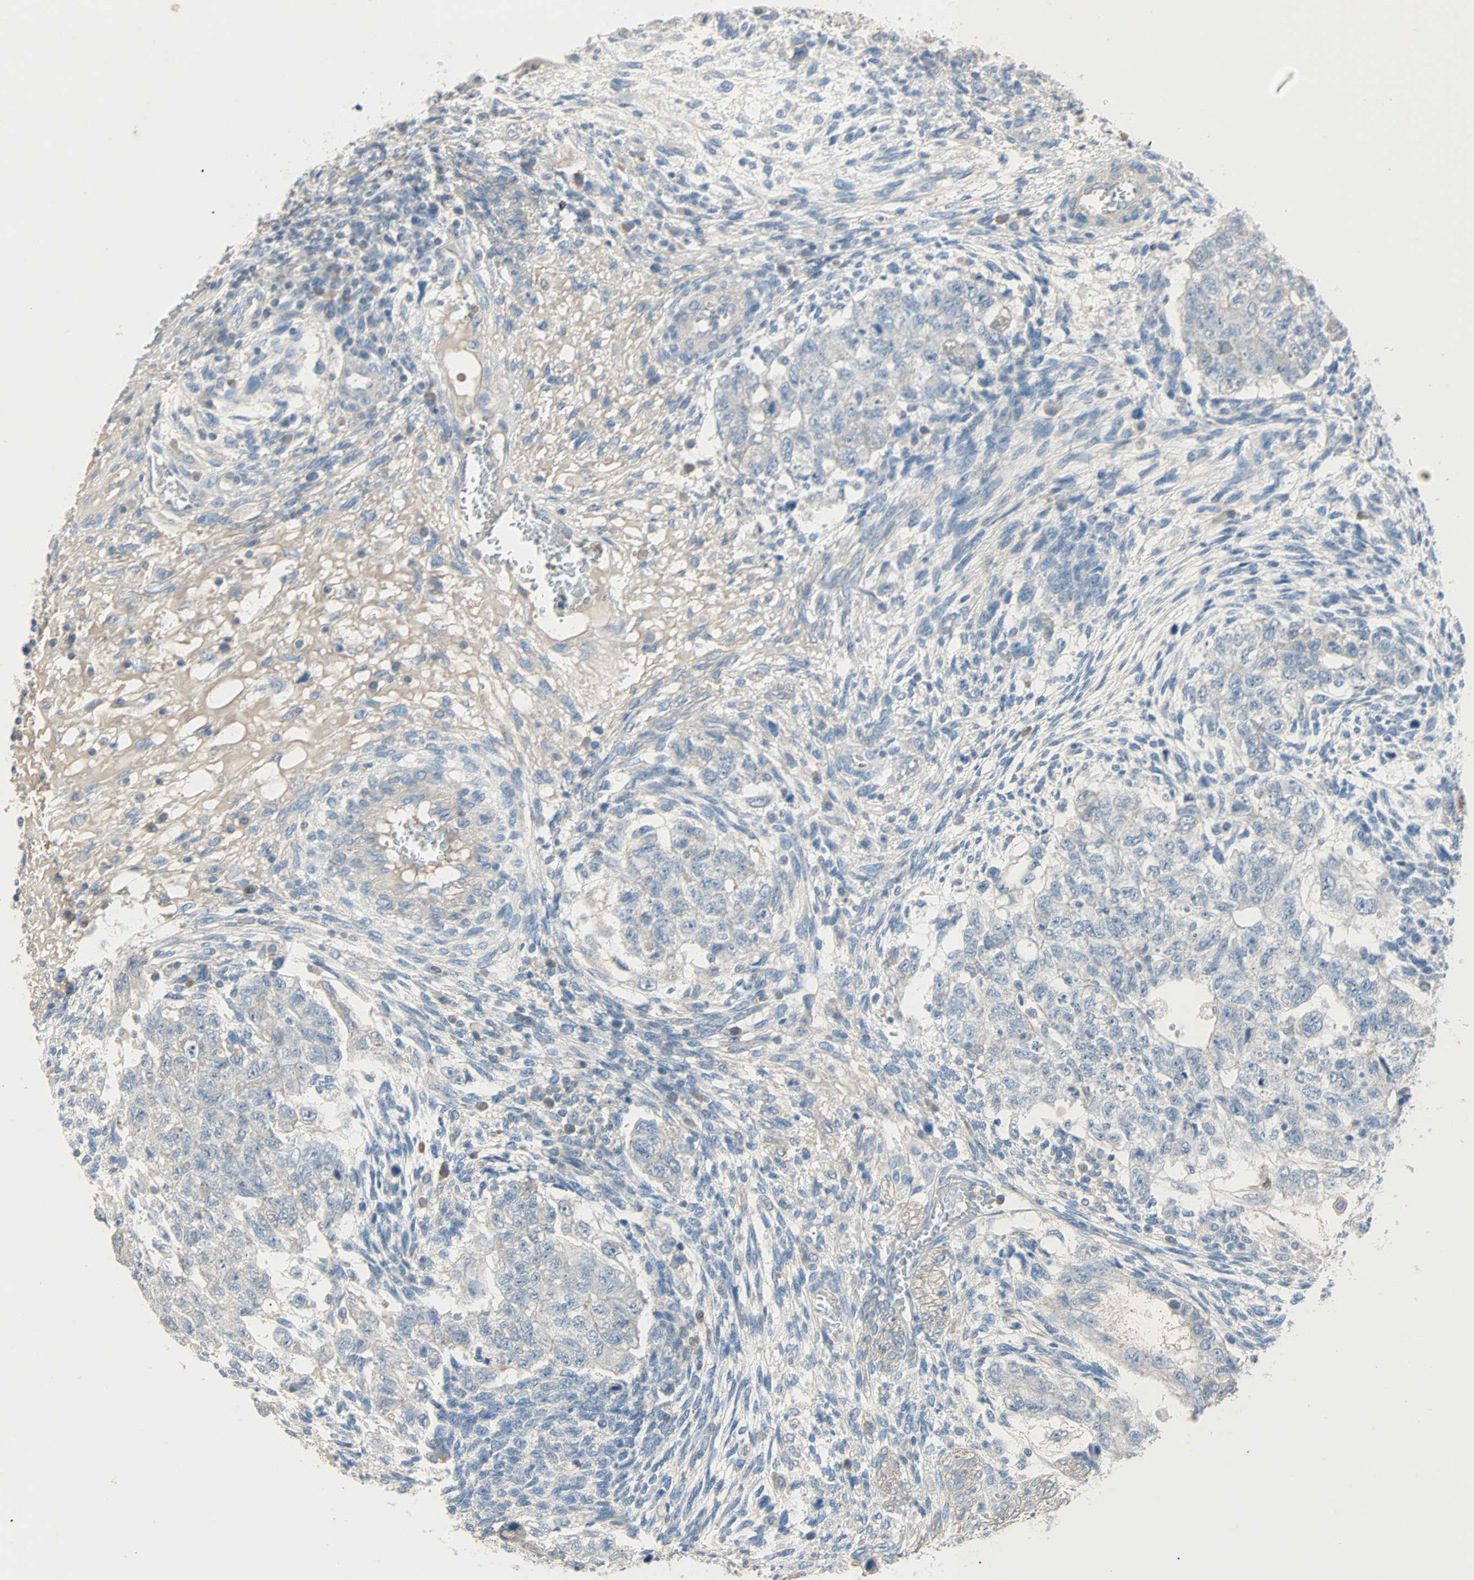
{"staining": {"intensity": "negative", "quantity": "none", "location": "none"}, "tissue": "testis cancer", "cell_type": "Tumor cells", "image_type": "cancer", "snomed": [{"axis": "morphology", "description": "Normal tissue, NOS"}, {"axis": "morphology", "description": "Carcinoma, Embryonal, NOS"}, {"axis": "topography", "description": "Testis"}], "caption": "IHC image of neoplastic tissue: human testis cancer (embryonal carcinoma) stained with DAB reveals no significant protein expression in tumor cells. (Stains: DAB (3,3'-diaminobenzidine) IHC with hematoxylin counter stain, Microscopy: brightfield microscopy at high magnification).", "gene": "ACVRL1", "patient": {"sex": "male", "age": 36}}